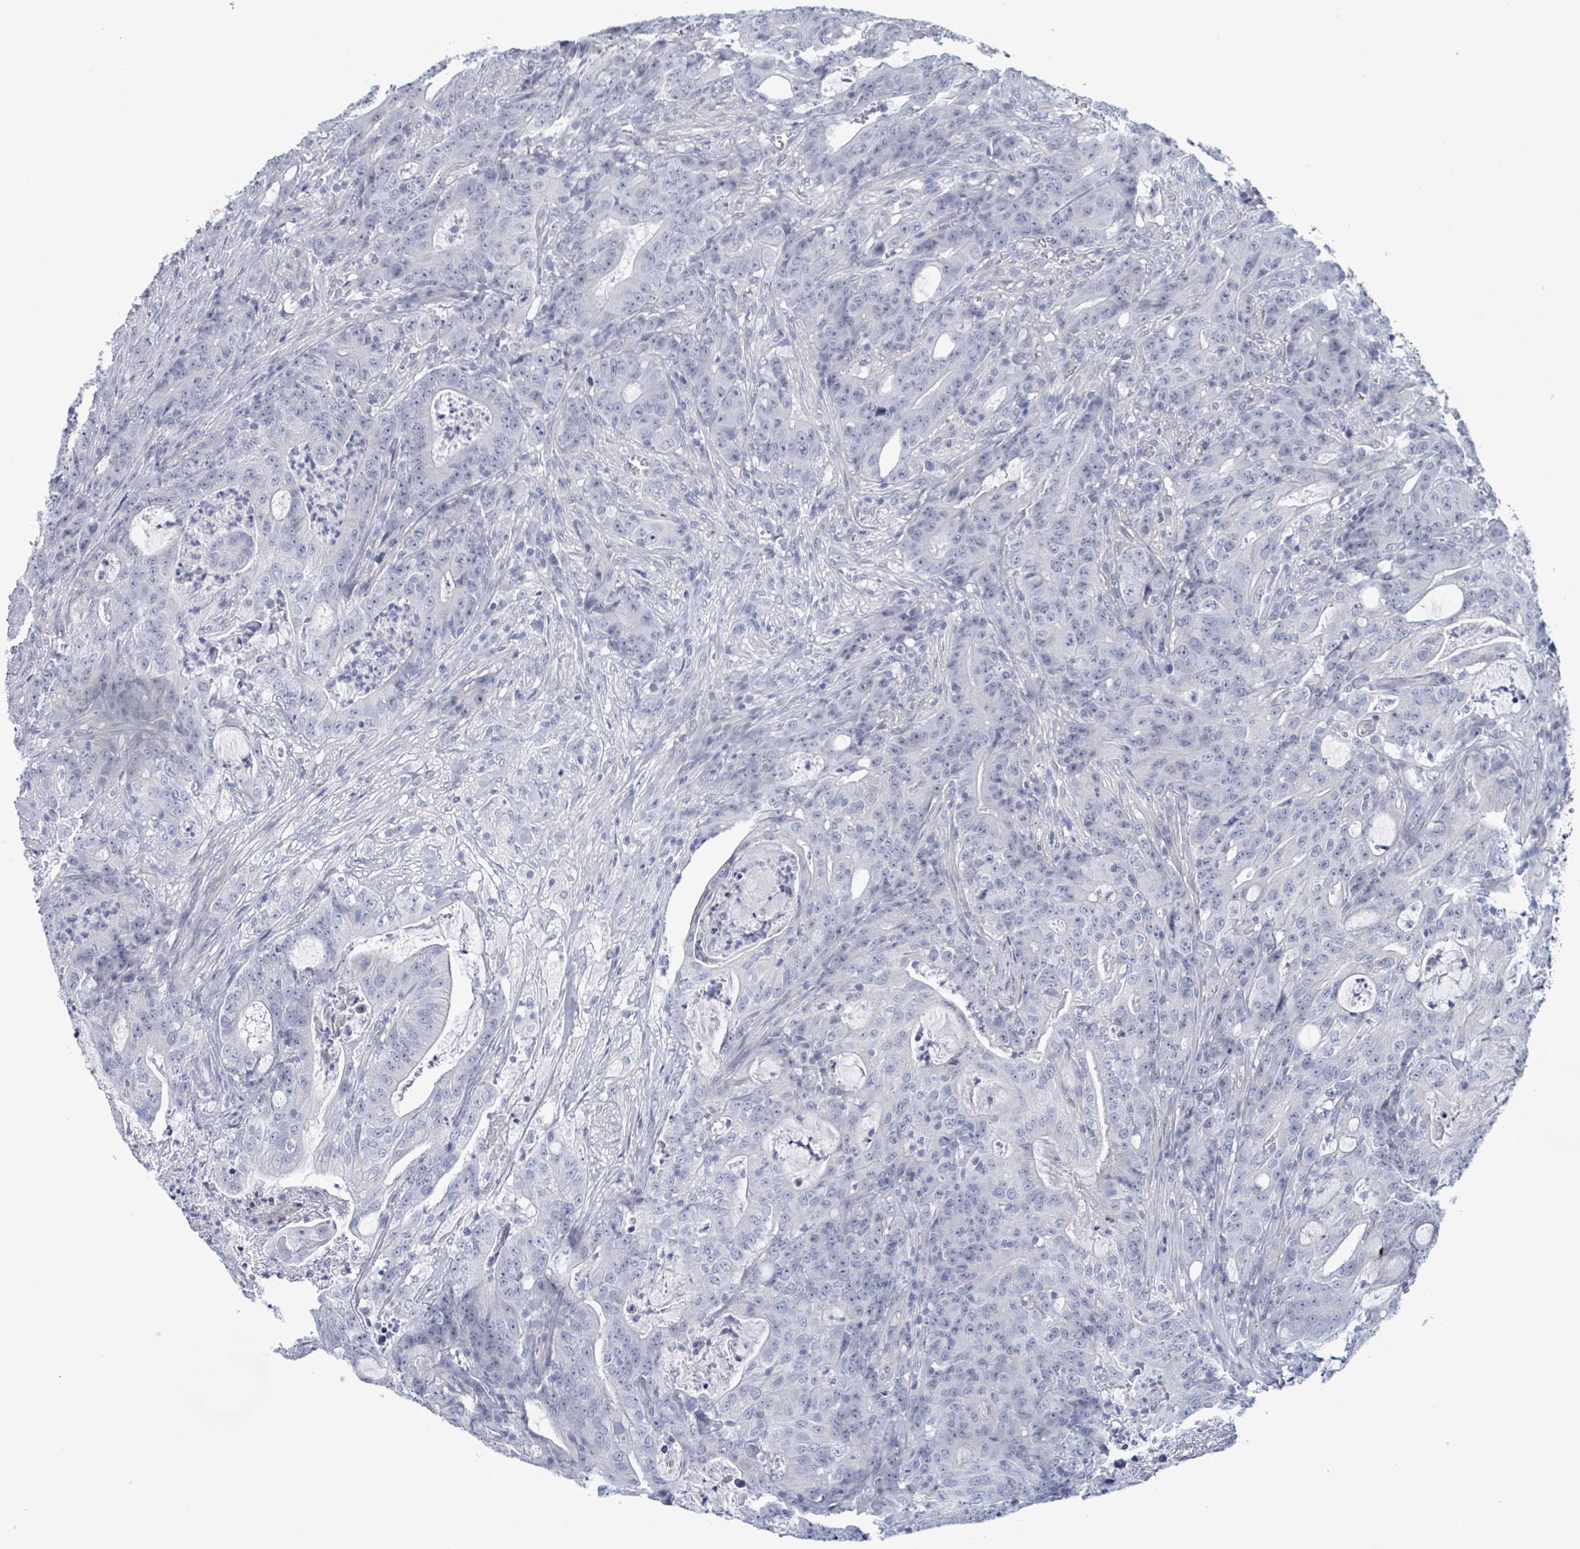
{"staining": {"intensity": "negative", "quantity": "none", "location": "none"}, "tissue": "colorectal cancer", "cell_type": "Tumor cells", "image_type": "cancer", "snomed": [{"axis": "morphology", "description": "Adenocarcinoma, NOS"}, {"axis": "topography", "description": "Colon"}], "caption": "The micrograph demonstrates no significant expression in tumor cells of adenocarcinoma (colorectal).", "gene": "ZNF771", "patient": {"sex": "male", "age": 83}}